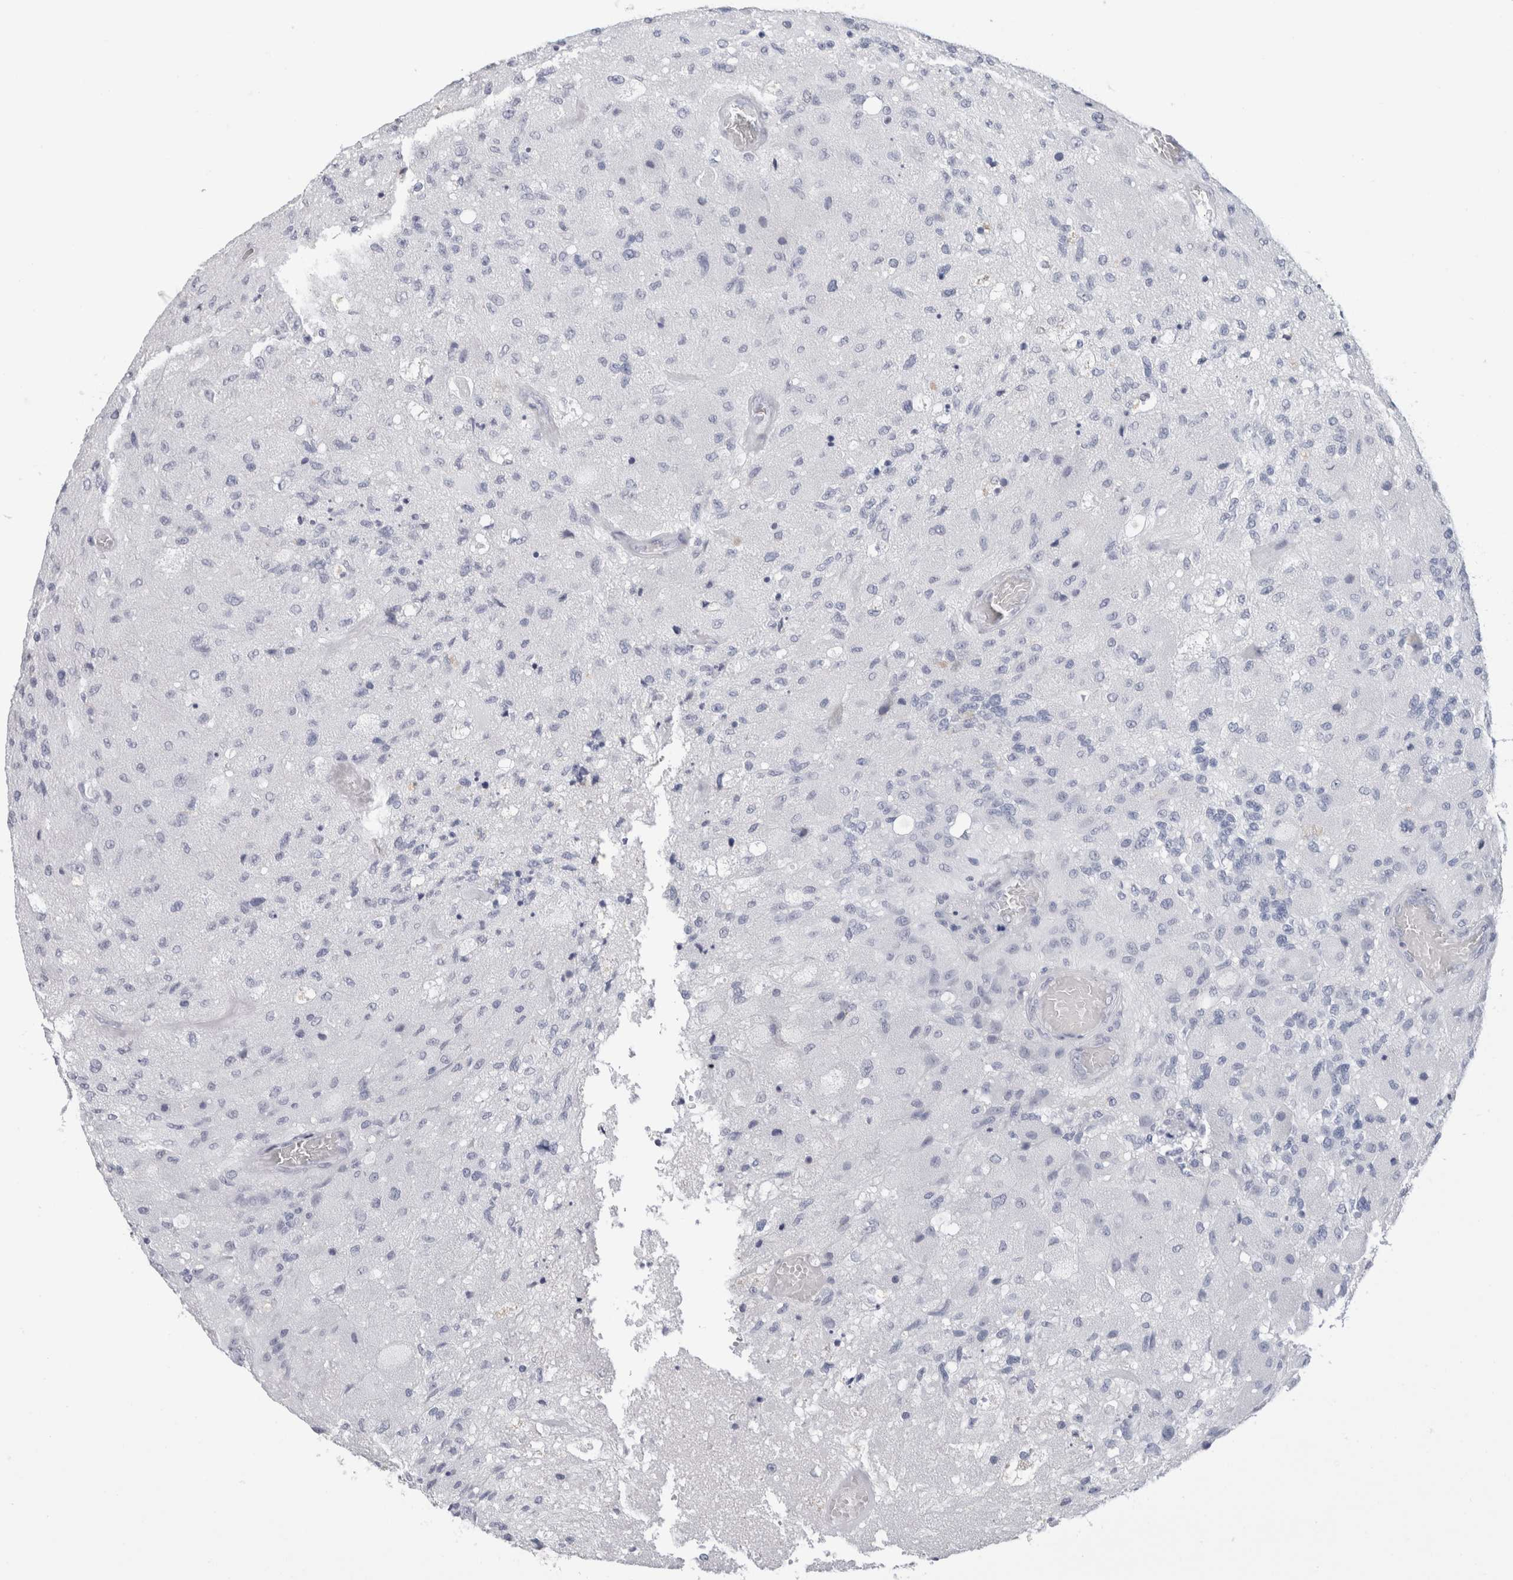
{"staining": {"intensity": "negative", "quantity": "none", "location": "none"}, "tissue": "glioma", "cell_type": "Tumor cells", "image_type": "cancer", "snomed": [{"axis": "morphology", "description": "Normal tissue, NOS"}, {"axis": "morphology", "description": "Glioma, malignant, High grade"}, {"axis": "topography", "description": "Cerebral cortex"}], "caption": "High power microscopy photomicrograph of an IHC micrograph of malignant glioma (high-grade), revealing no significant expression in tumor cells.", "gene": "IL6", "patient": {"sex": "male", "age": 77}}